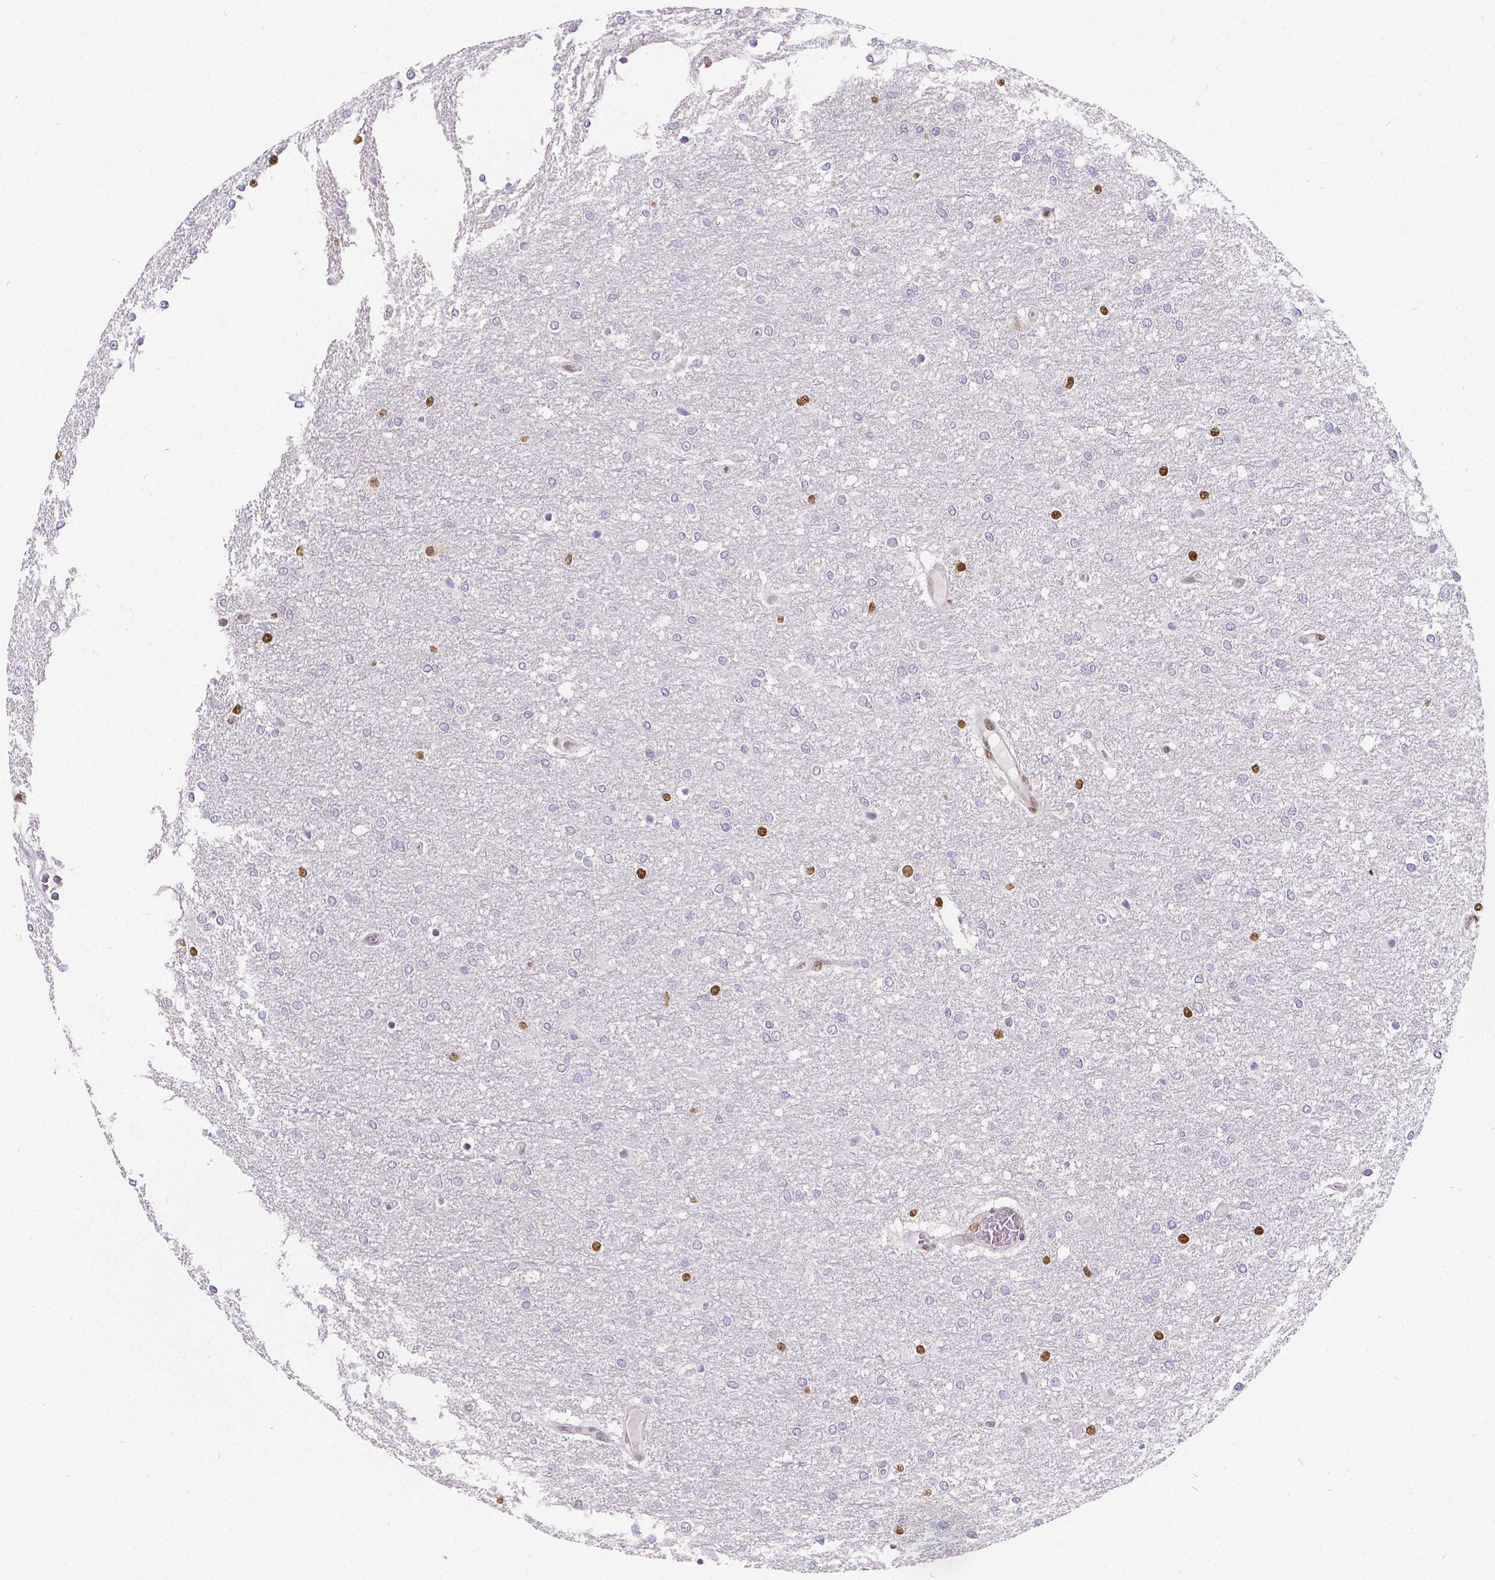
{"staining": {"intensity": "negative", "quantity": "none", "location": "none"}, "tissue": "glioma", "cell_type": "Tumor cells", "image_type": "cancer", "snomed": [{"axis": "morphology", "description": "Glioma, malignant, High grade"}, {"axis": "topography", "description": "Brain"}], "caption": "The IHC photomicrograph has no significant staining in tumor cells of glioma tissue. Nuclei are stained in blue.", "gene": "MEF2C", "patient": {"sex": "female", "age": 61}}